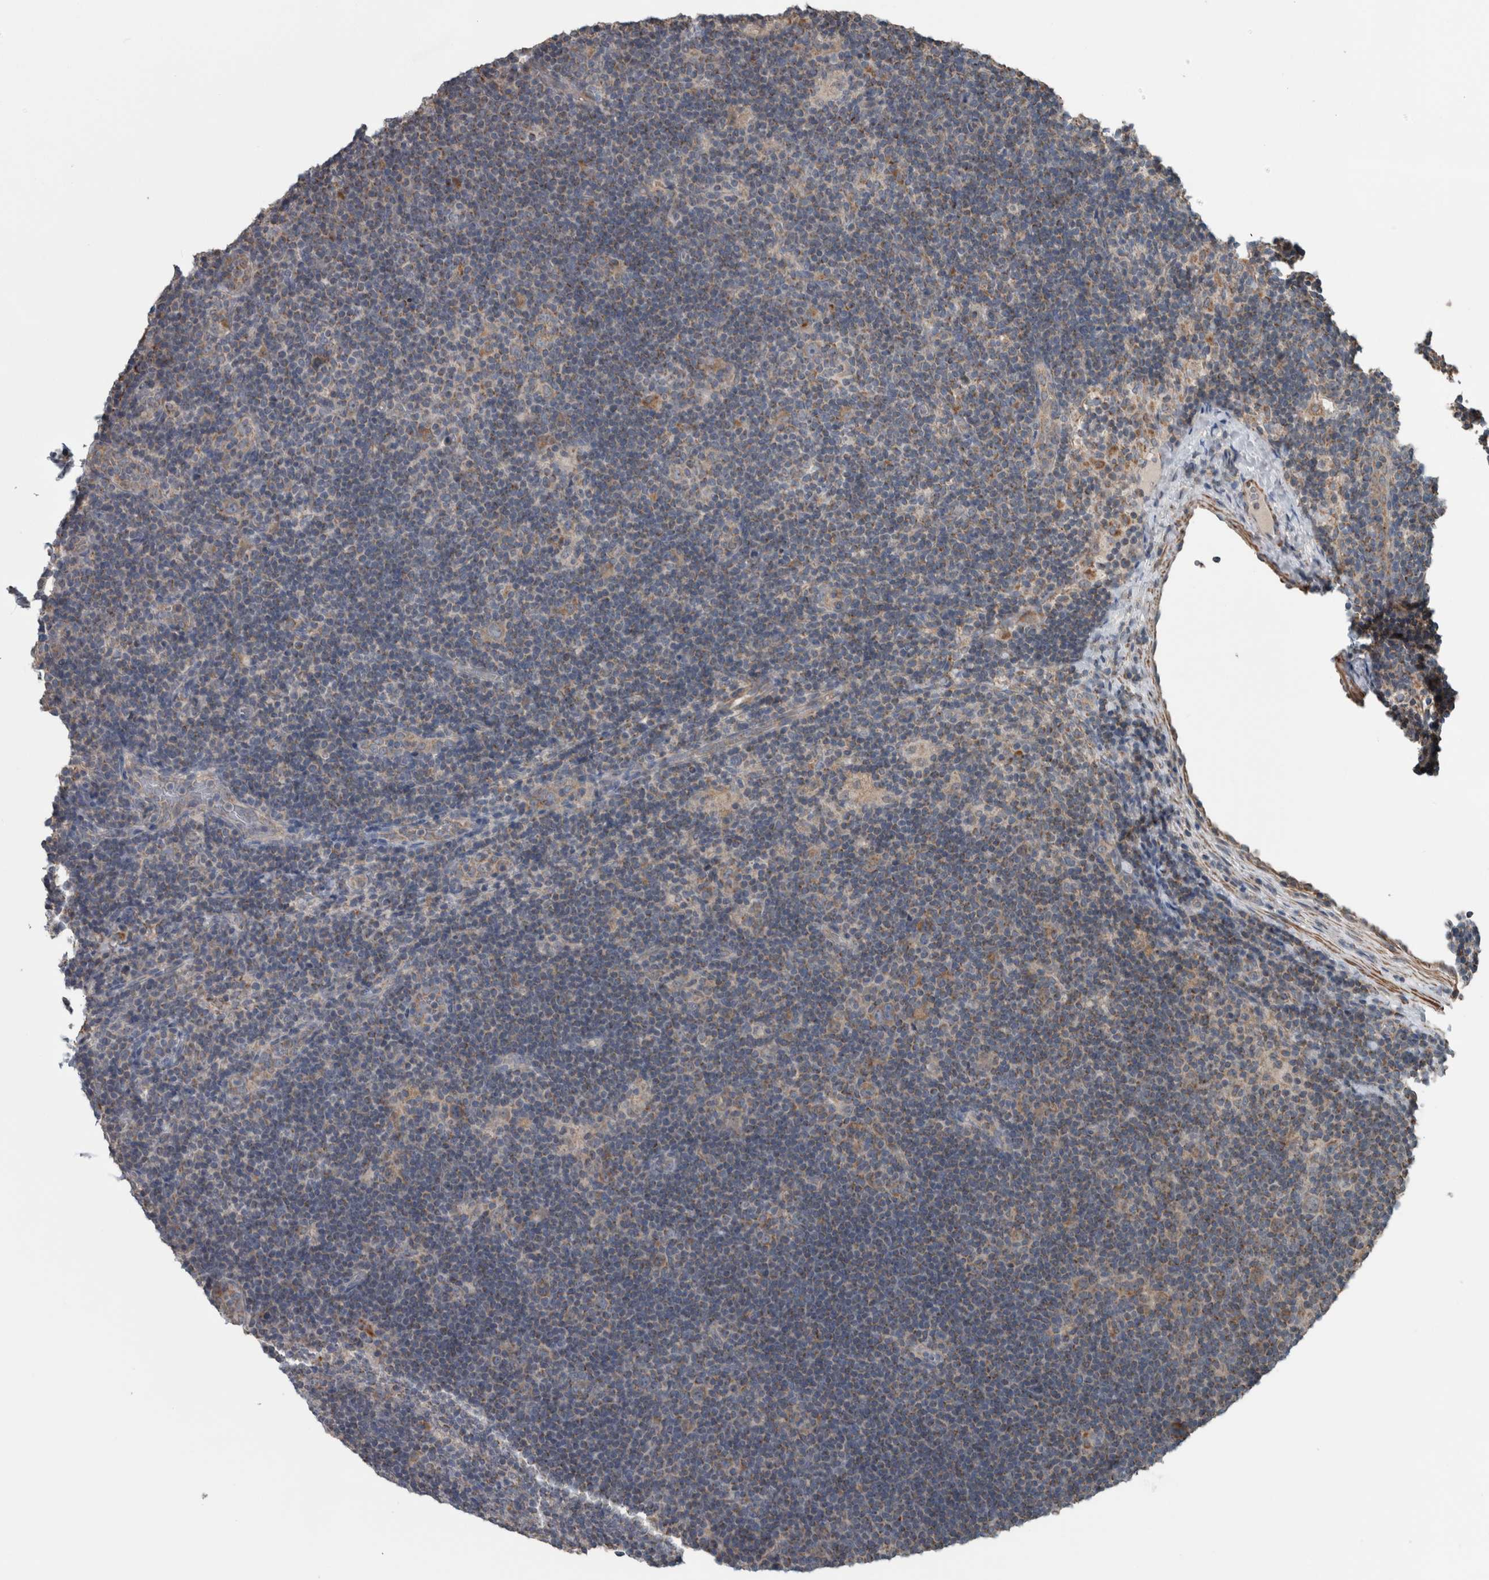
{"staining": {"intensity": "moderate", "quantity": "<25%", "location": "cytoplasmic/membranous"}, "tissue": "lymphoma", "cell_type": "Tumor cells", "image_type": "cancer", "snomed": [{"axis": "morphology", "description": "Hodgkin's disease, NOS"}, {"axis": "topography", "description": "Lymph node"}], "caption": "IHC of Hodgkin's disease demonstrates low levels of moderate cytoplasmic/membranous expression in approximately <25% of tumor cells.", "gene": "ARMC1", "patient": {"sex": "female", "age": 57}}